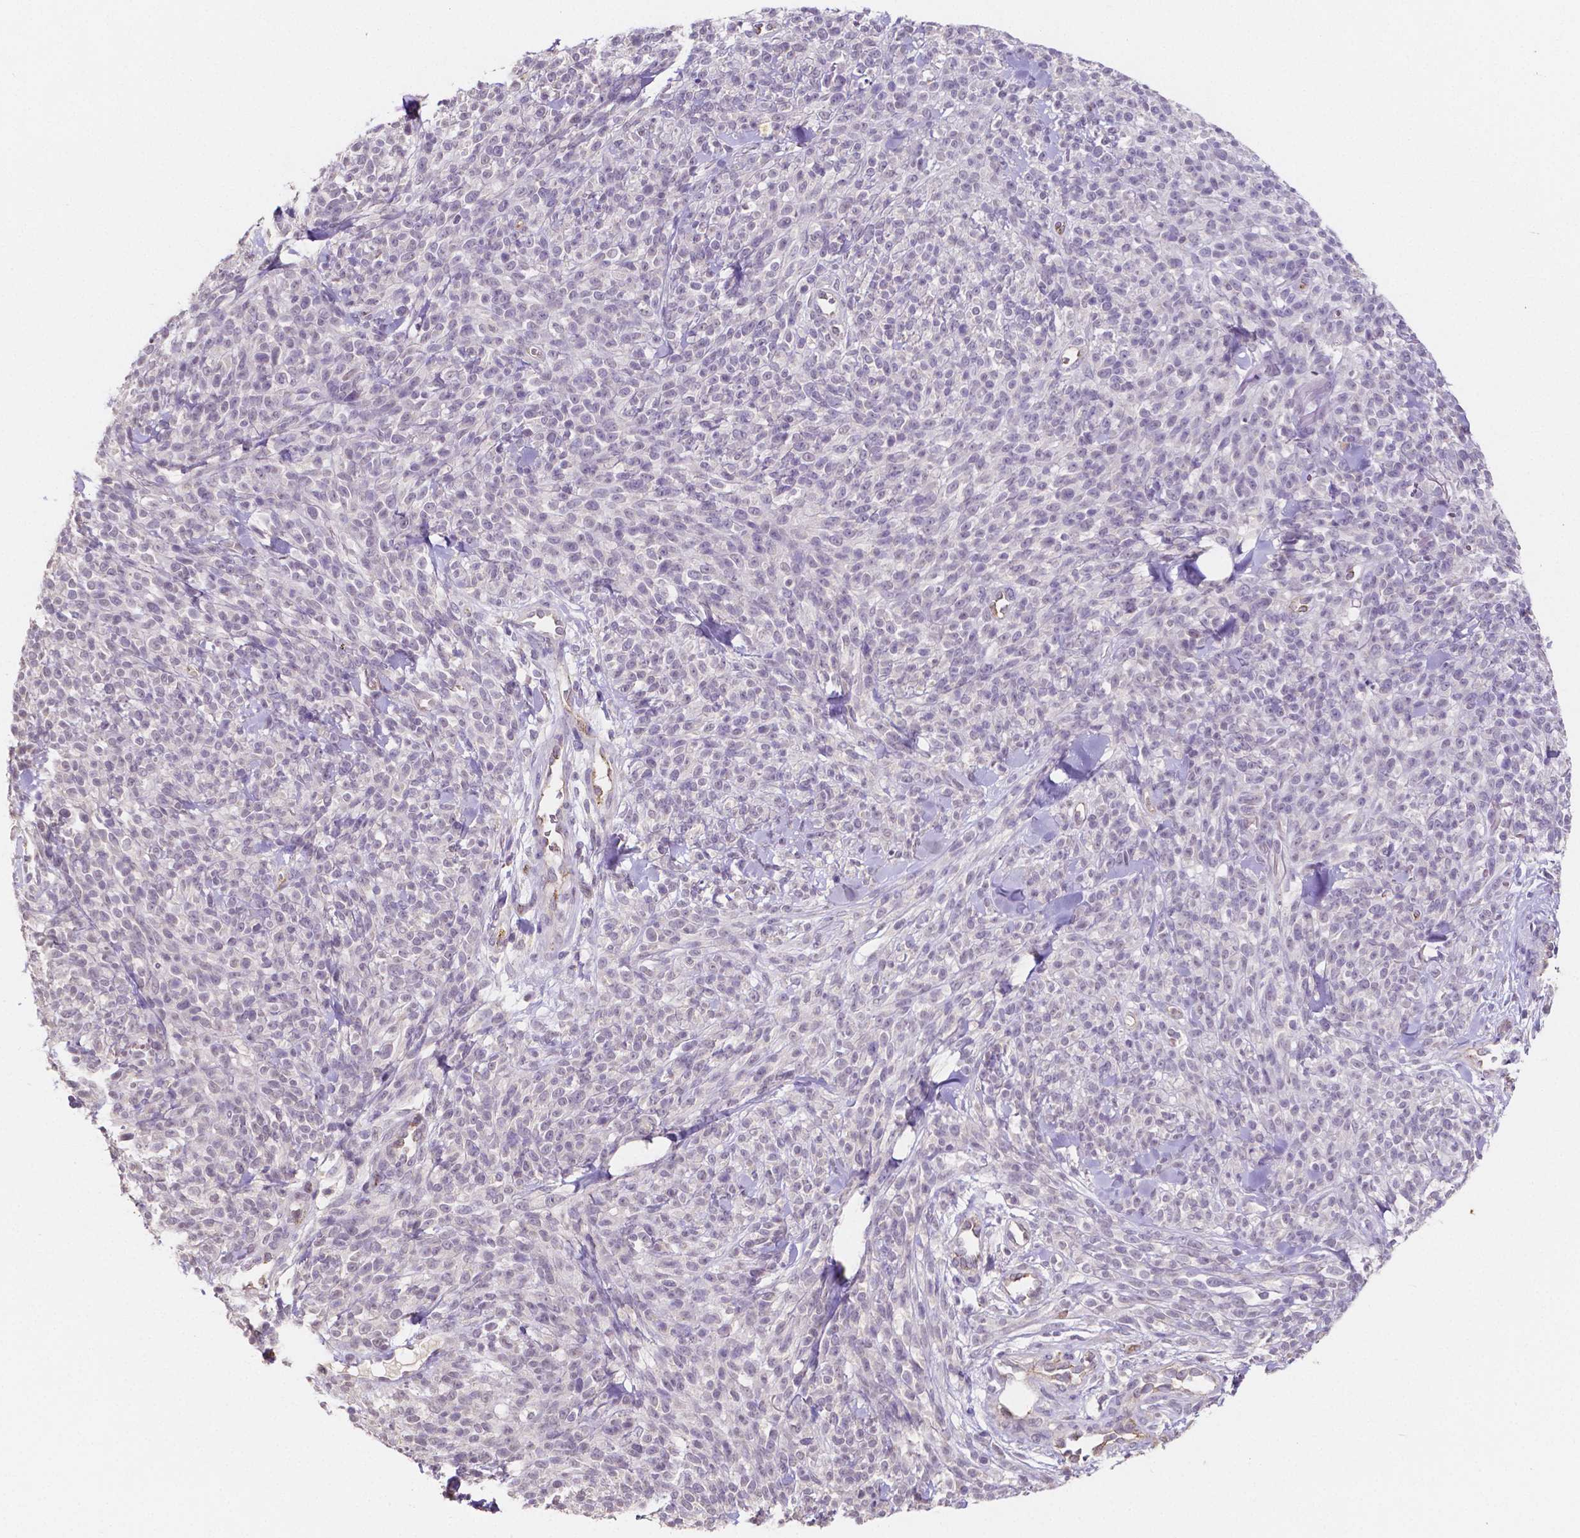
{"staining": {"intensity": "negative", "quantity": "none", "location": "none"}, "tissue": "melanoma", "cell_type": "Tumor cells", "image_type": "cancer", "snomed": [{"axis": "morphology", "description": "Malignant melanoma, NOS"}, {"axis": "topography", "description": "Skin"}, {"axis": "topography", "description": "Skin of trunk"}], "caption": "Melanoma was stained to show a protein in brown. There is no significant staining in tumor cells.", "gene": "ELAVL2", "patient": {"sex": "male", "age": 74}}